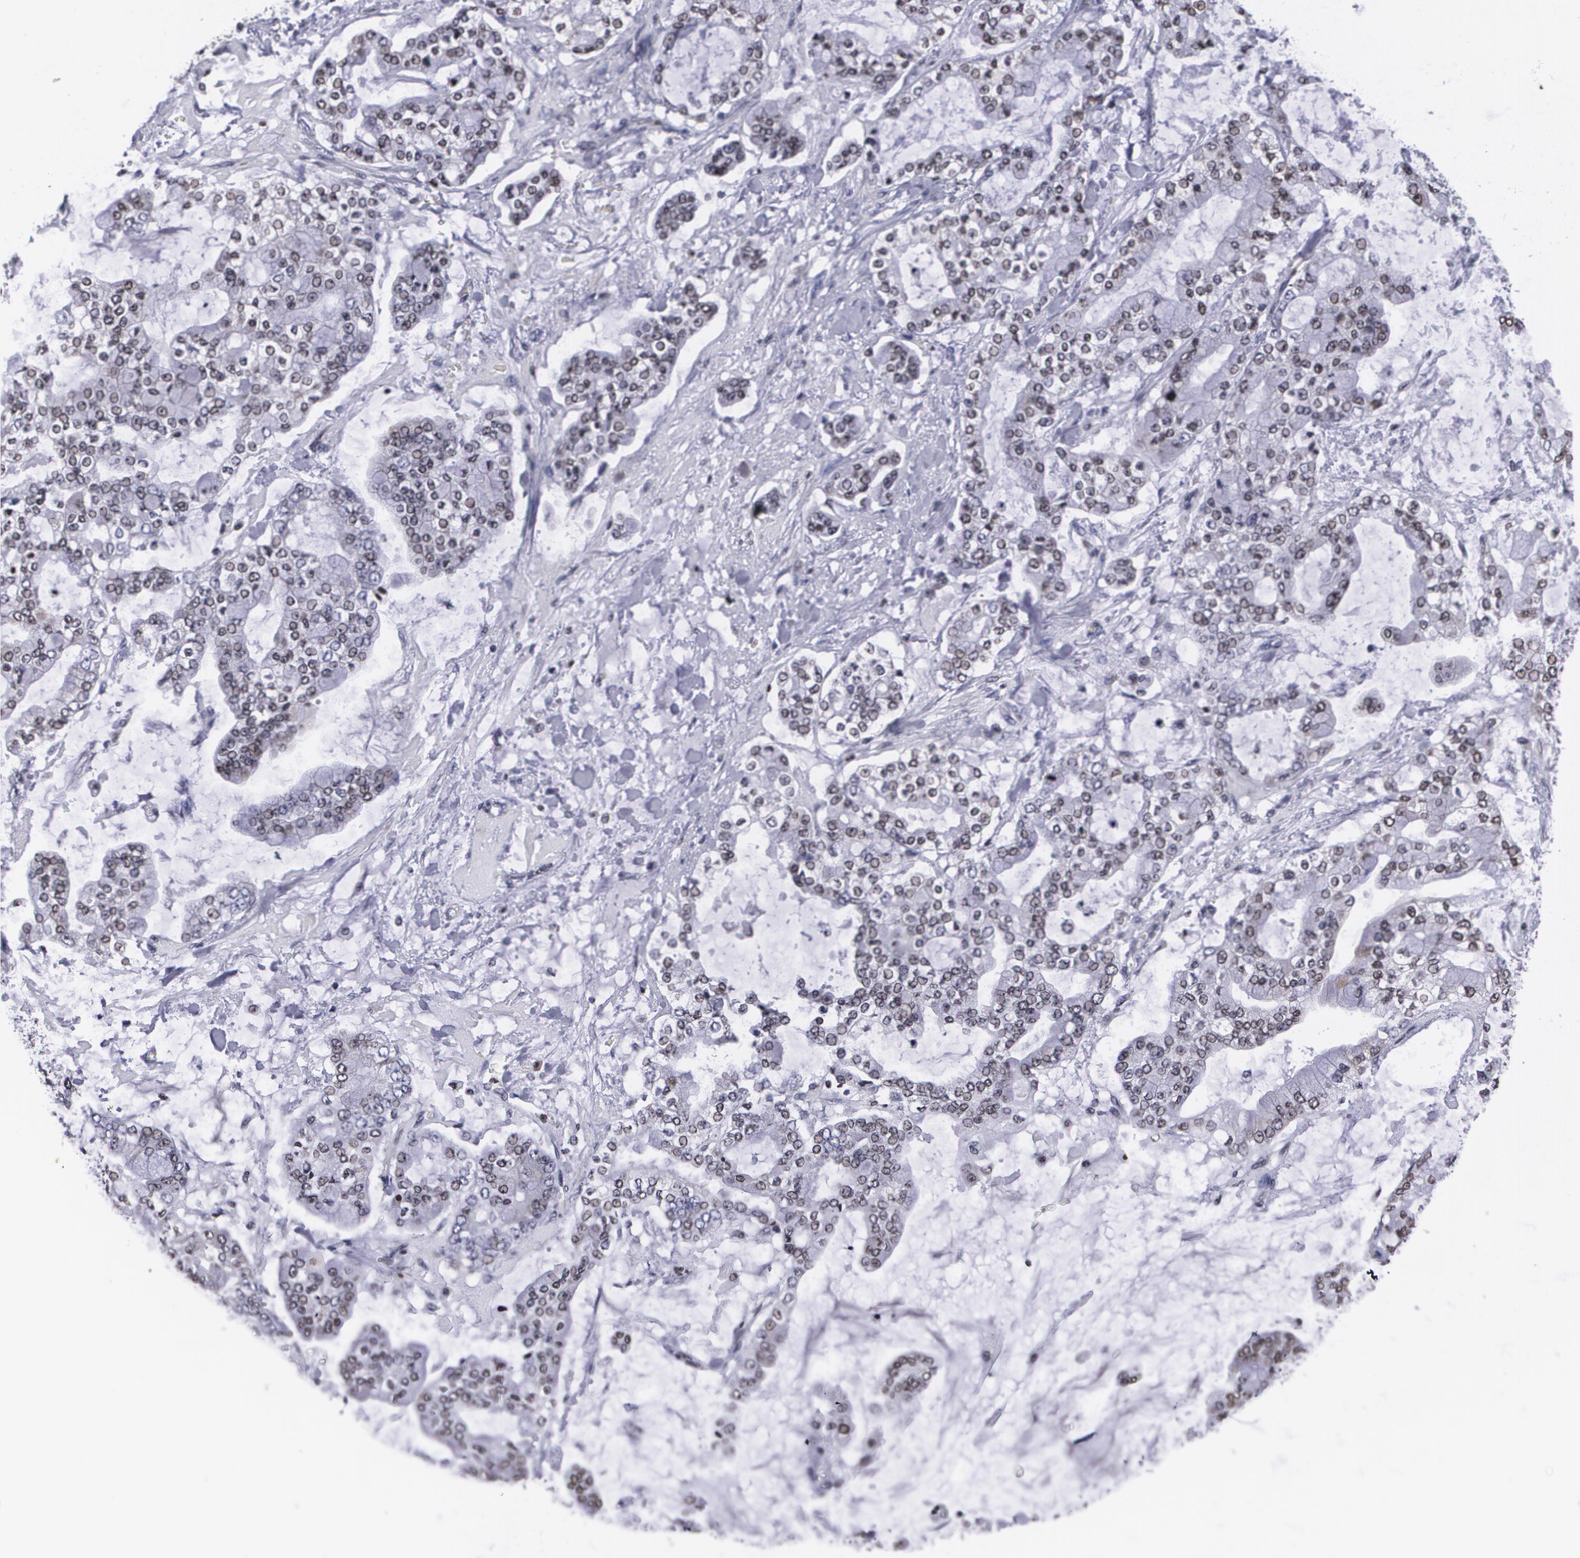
{"staining": {"intensity": "negative", "quantity": "none", "location": "none"}, "tissue": "stomach cancer", "cell_type": "Tumor cells", "image_type": "cancer", "snomed": [{"axis": "morphology", "description": "Normal tissue, NOS"}, {"axis": "morphology", "description": "Adenocarcinoma, NOS"}, {"axis": "topography", "description": "Stomach, upper"}, {"axis": "topography", "description": "Stomach"}], "caption": "Stomach cancer was stained to show a protein in brown. There is no significant staining in tumor cells.", "gene": "MVP", "patient": {"sex": "male", "age": 76}}